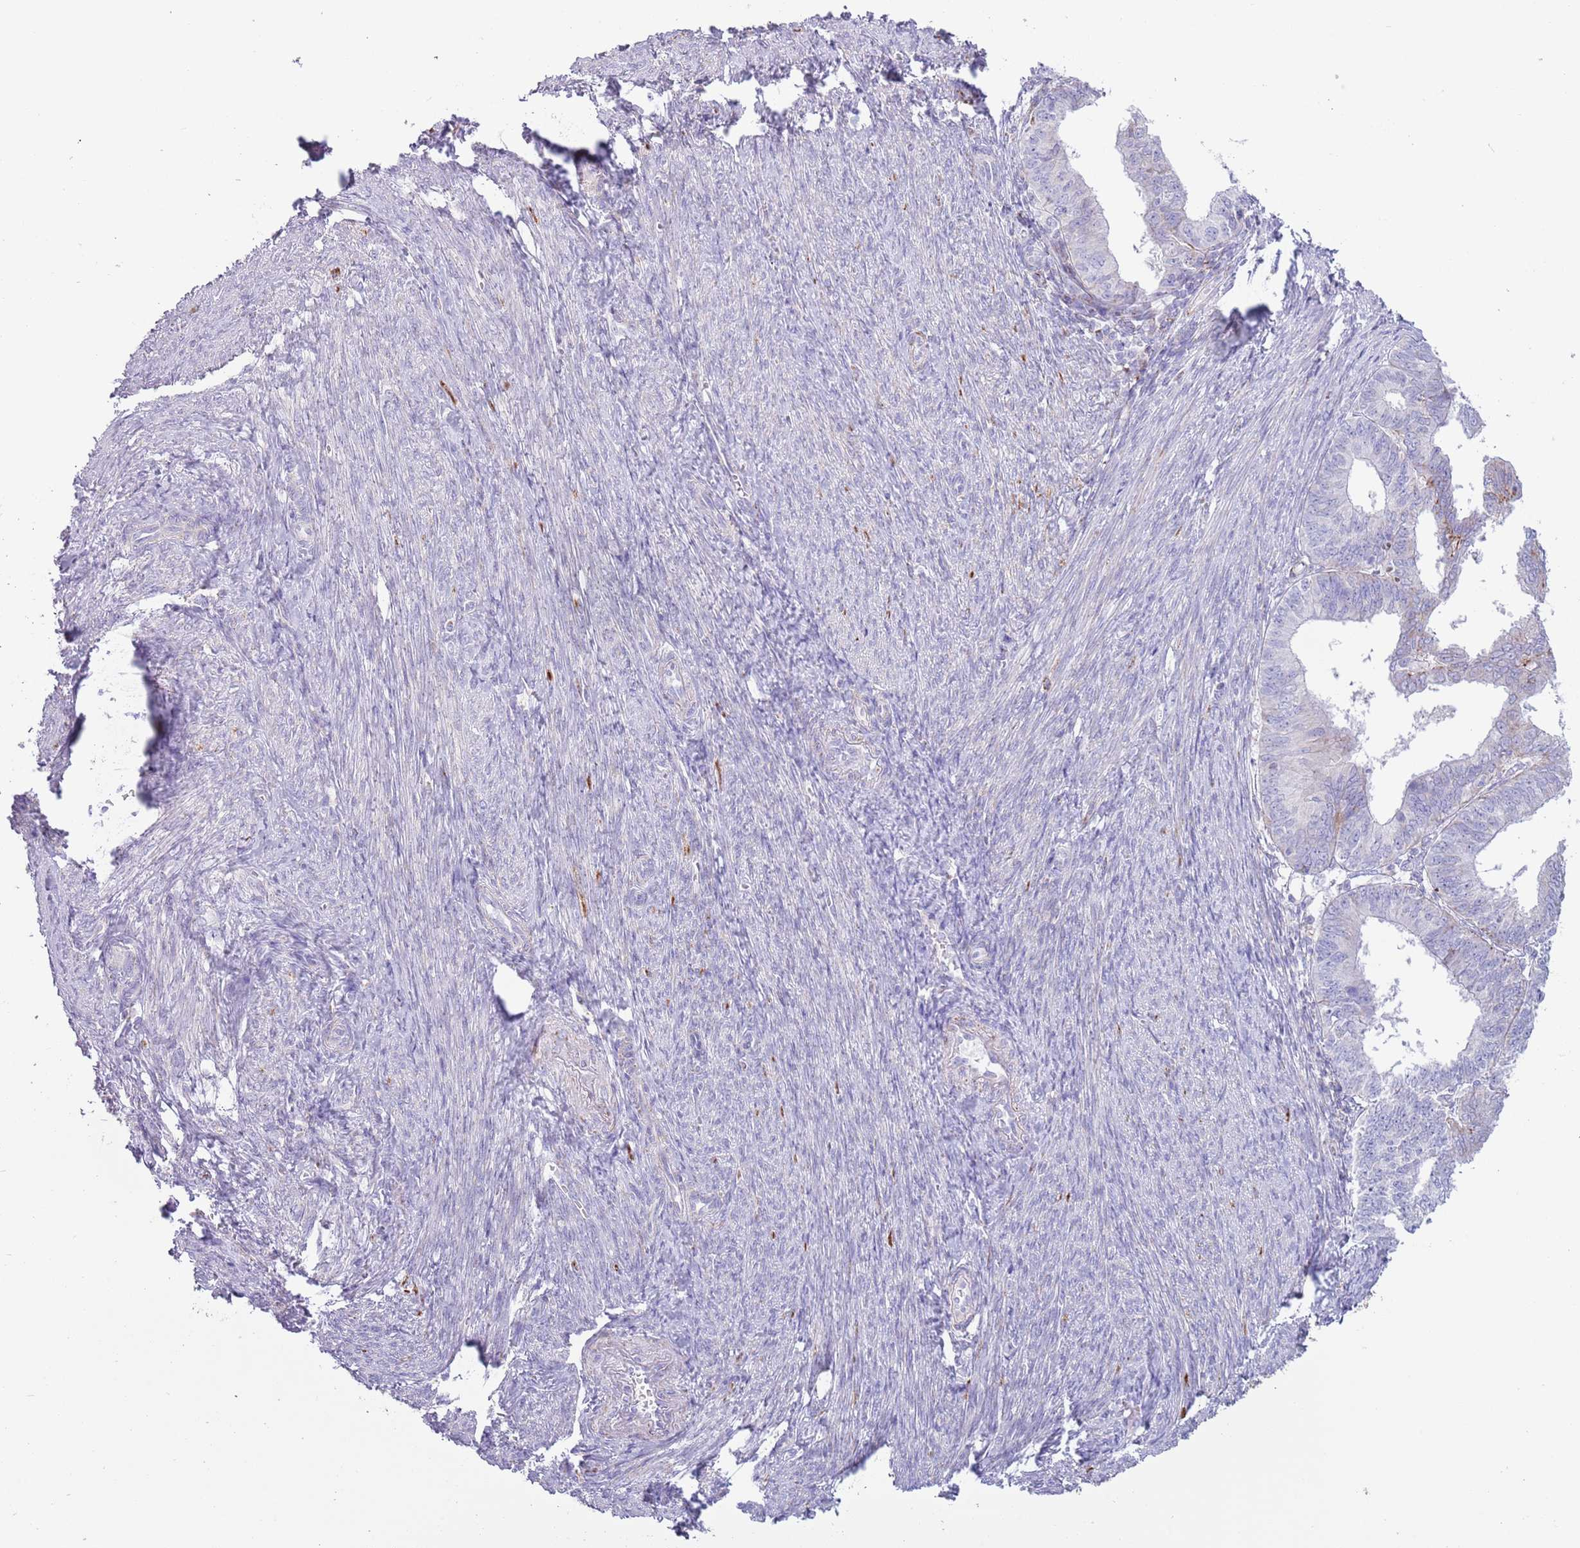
{"staining": {"intensity": "negative", "quantity": "none", "location": "none"}, "tissue": "endometrial cancer", "cell_type": "Tumor cells", "image_type": "cancer", "snomed": [{"axis": "morphology", "description": "Adenocarcinoma, NOS"}, {"axis": "topography", "description": "Endometrium"}], "caption": "There is no significant positivity in tumor cells of endometrial adenocarcinoma.", "gene": "ATP6V1B1", "patient": {"sex": "female", "age": 56}}